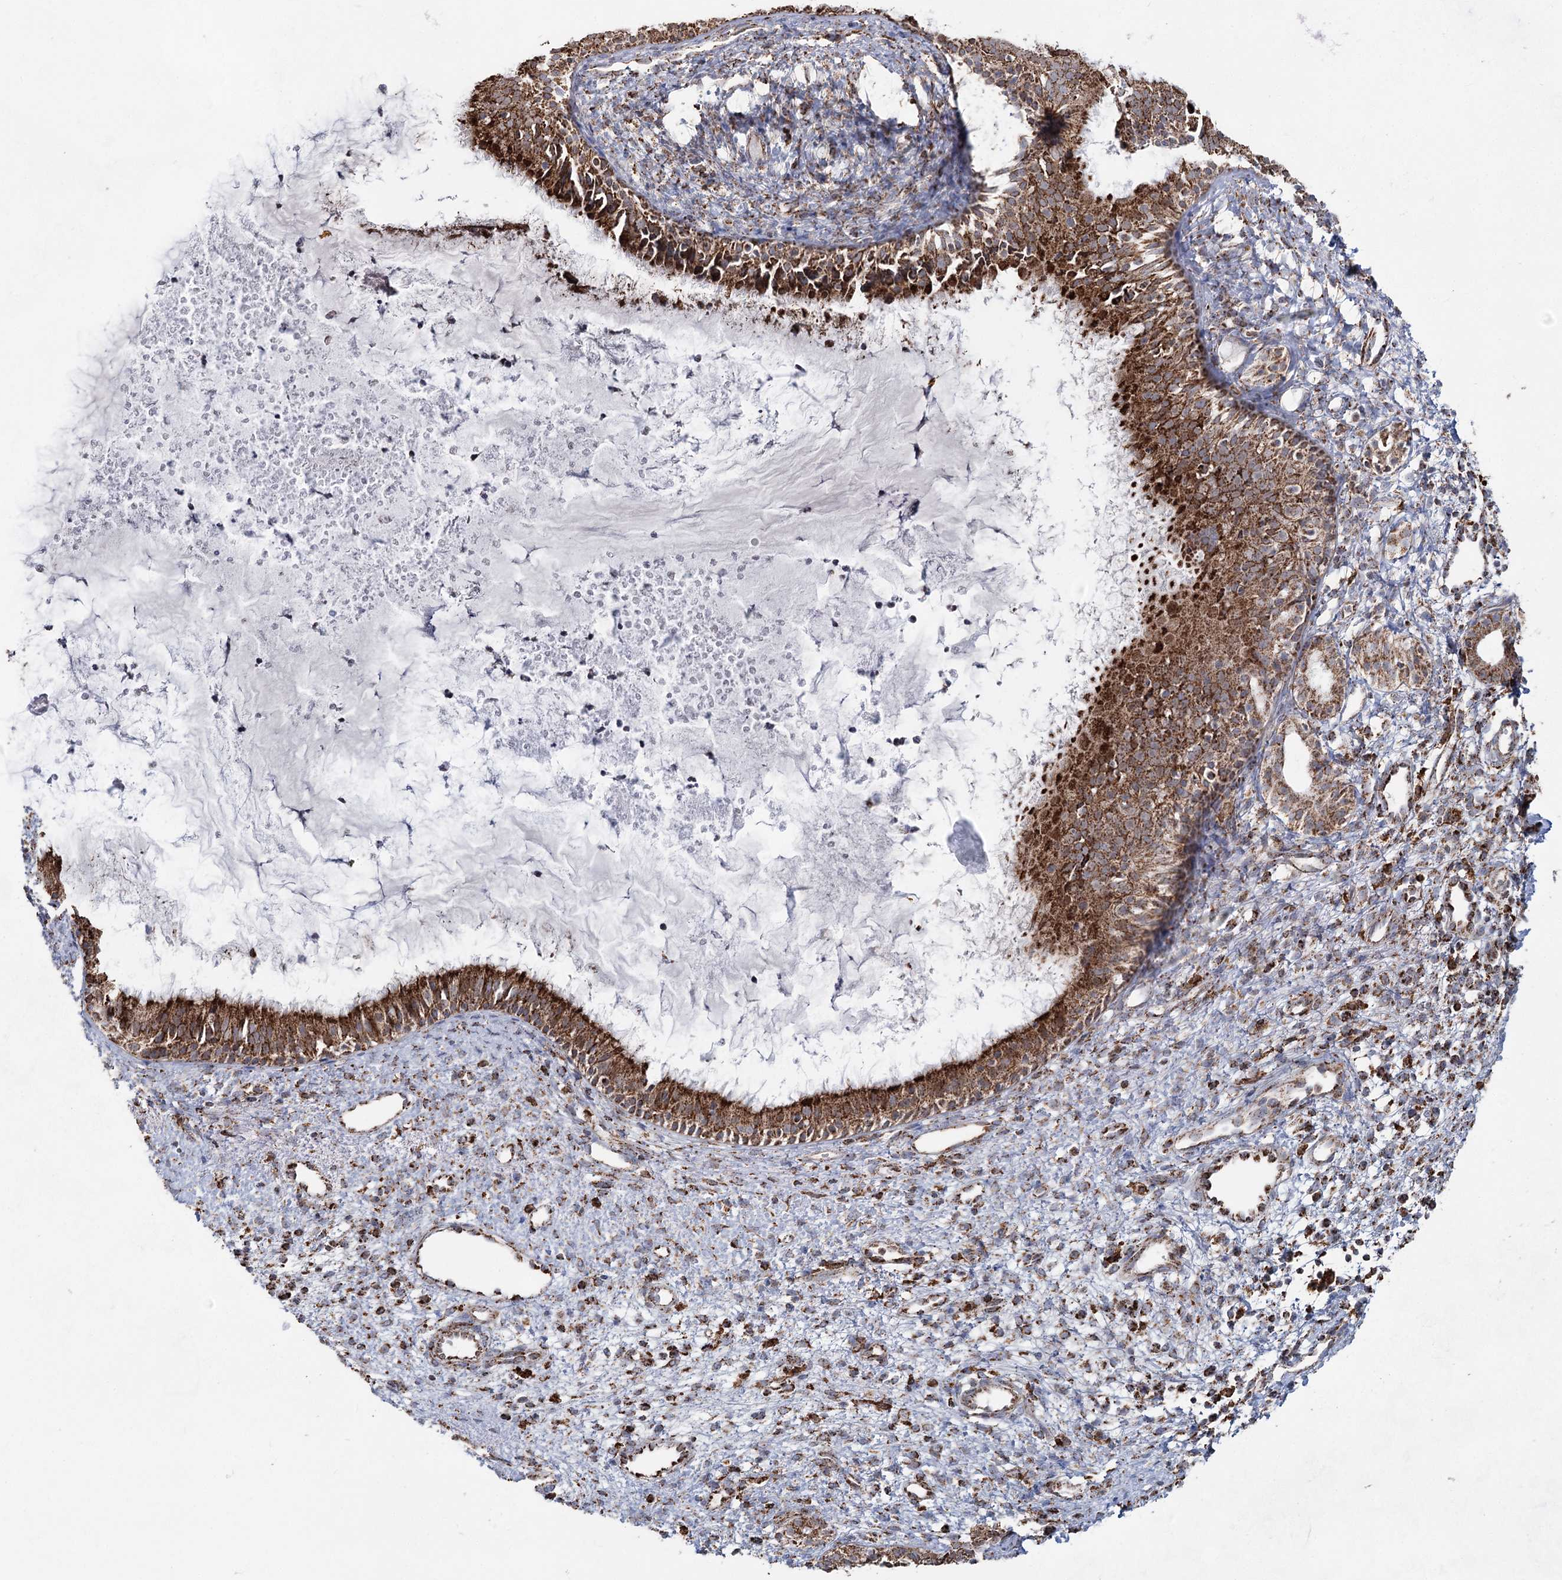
{"staining": {"intensity": "strong", "quantity": ">75%", "location": "cytoplasmic/membranous"}, "tissue": "nasopharynx", "cell_type": "Respiratory epithelial cells", "image_type": "normal", "snomed": [{"axis": "morphology", "description": "Normal tissue, NOS"}, {"axis": "topography", "description": "Nasopharynx"}], "caption": "Immunohistochemical staining of normal human nasopharynx demonstrates high levels of strong cytoplasmic/membranous expression in about >75% of respiratory epithelial cells. The protein of interest is stained brown, and the nuclei are stained in blue (DAB IHC with brightfield microscopy, high magnification).", "gene": "CWF19L1", "patient": {"sex": "male", "age": 22}}